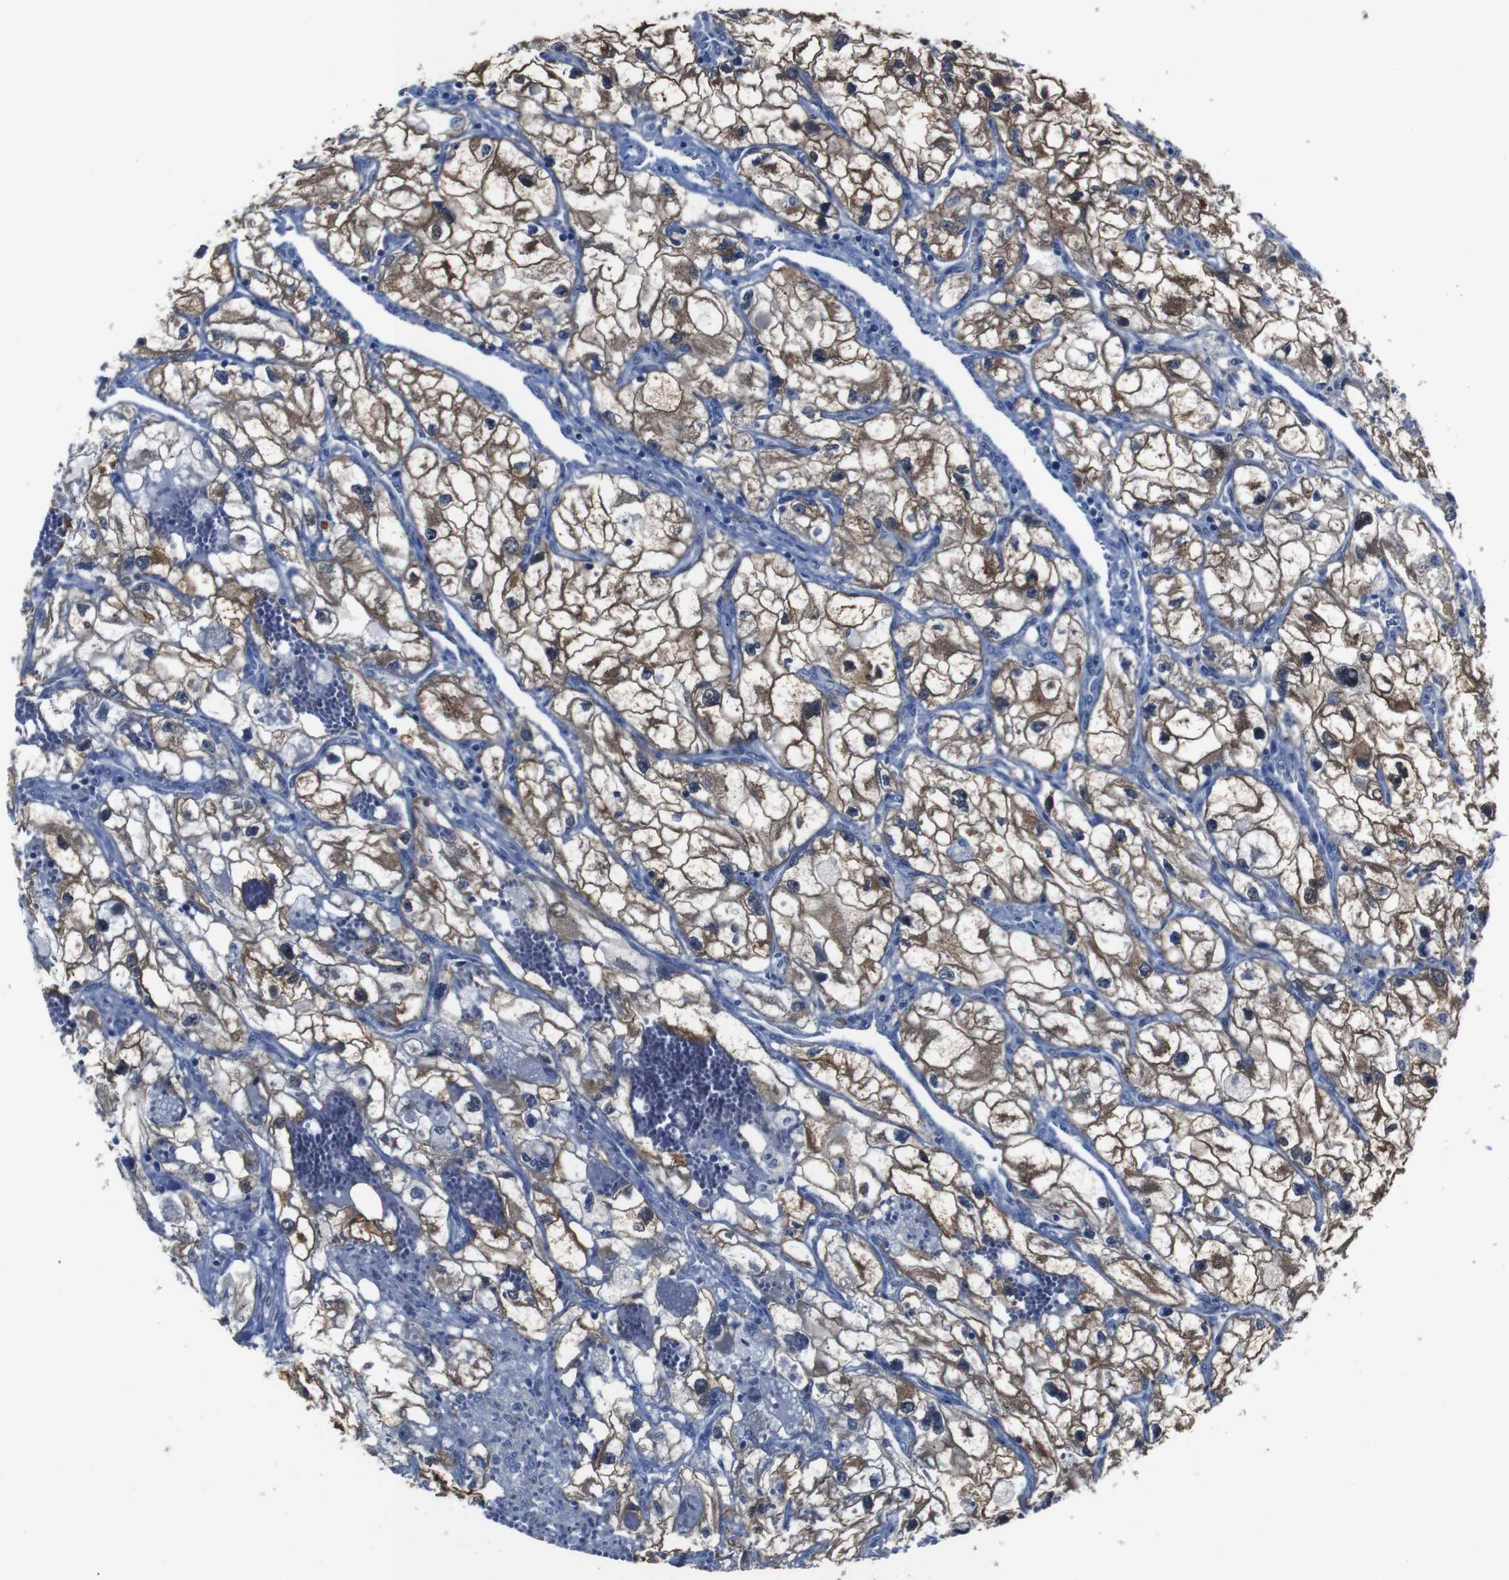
{"staining": {"intensity": "moderate", "quantity": ">75%", "location": "cytoplasmic/membranous"}, "tissue": "renal cancer", "cell_type": "Tumor cells", "image_type": "cancer", "snomed": [{"axis": "morphology", "description": "Adenocarcinoma, NOS"}, {"axis": "topography", "description": "Kidney"}], "caption": "Immunohistochemical staining of renal cancer displays medium levels of moderate cytoplasmic/membranous expression in about >75% of tumor cells. (IHC, brightfield microscopy, high magnification).", "gene": "SEMA4B", "patient": {"sex": "female", "age": 70}}